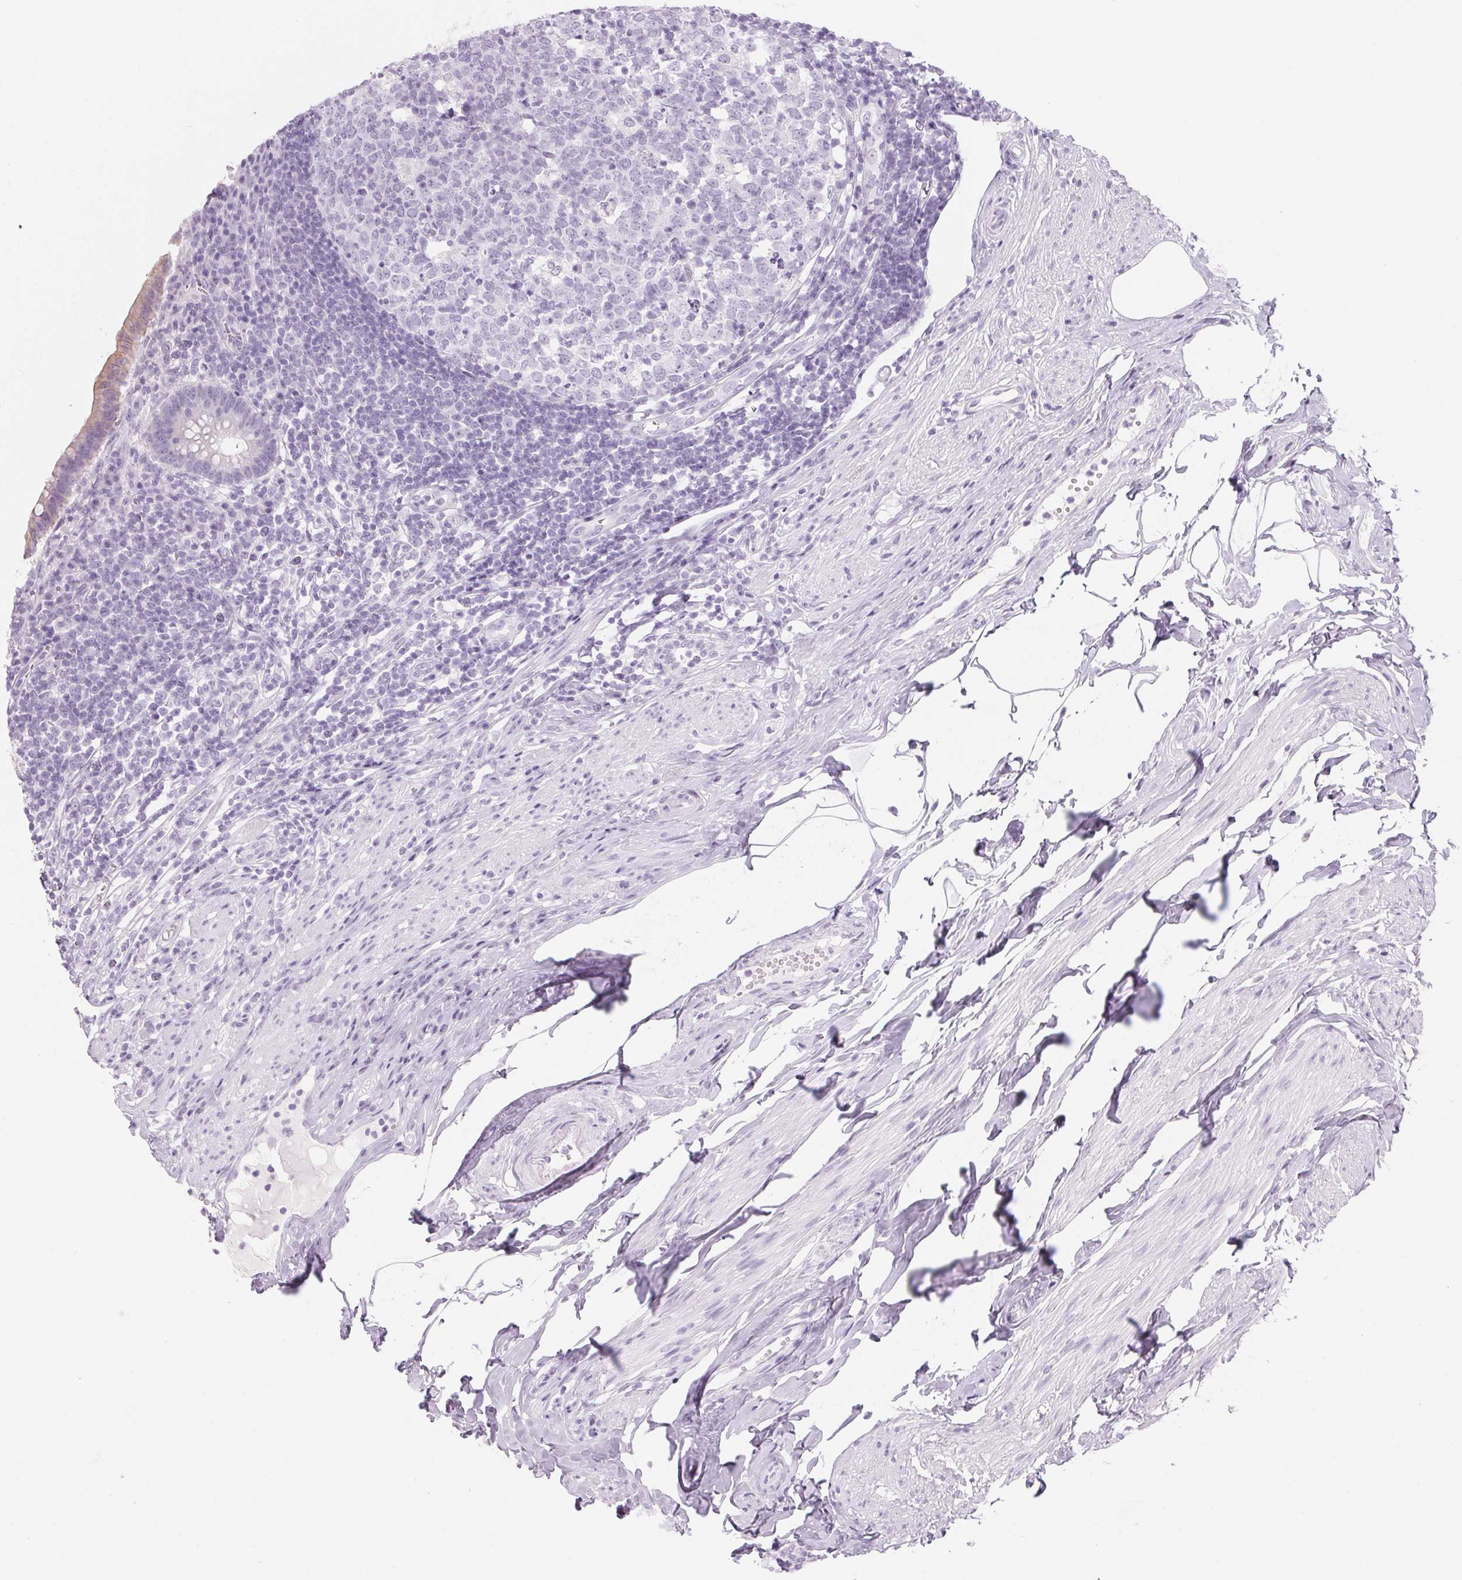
{"staining": {"intensity": "negative", "quantity": "none", "location": "none"}, "tissue": "appendix", "cell_type": "Glandular cells", "image_type": "normal", "snomed": [{"axis": "morphology", "description": "Normal tissue, NOS"}, {"axis": "topography", "description": "Appendix"}], "caption": "Immunohistochemical staining of unremarkable appendix exhibits no significant positivity in glandular cells. The staining is performed using DAB (3,3'-diaminobenzidine) brown chromogen with nuclei counter-stained in using hematoxylin.", "gene": "RPTN", "patient": {"sex": "female", "age": 56}}